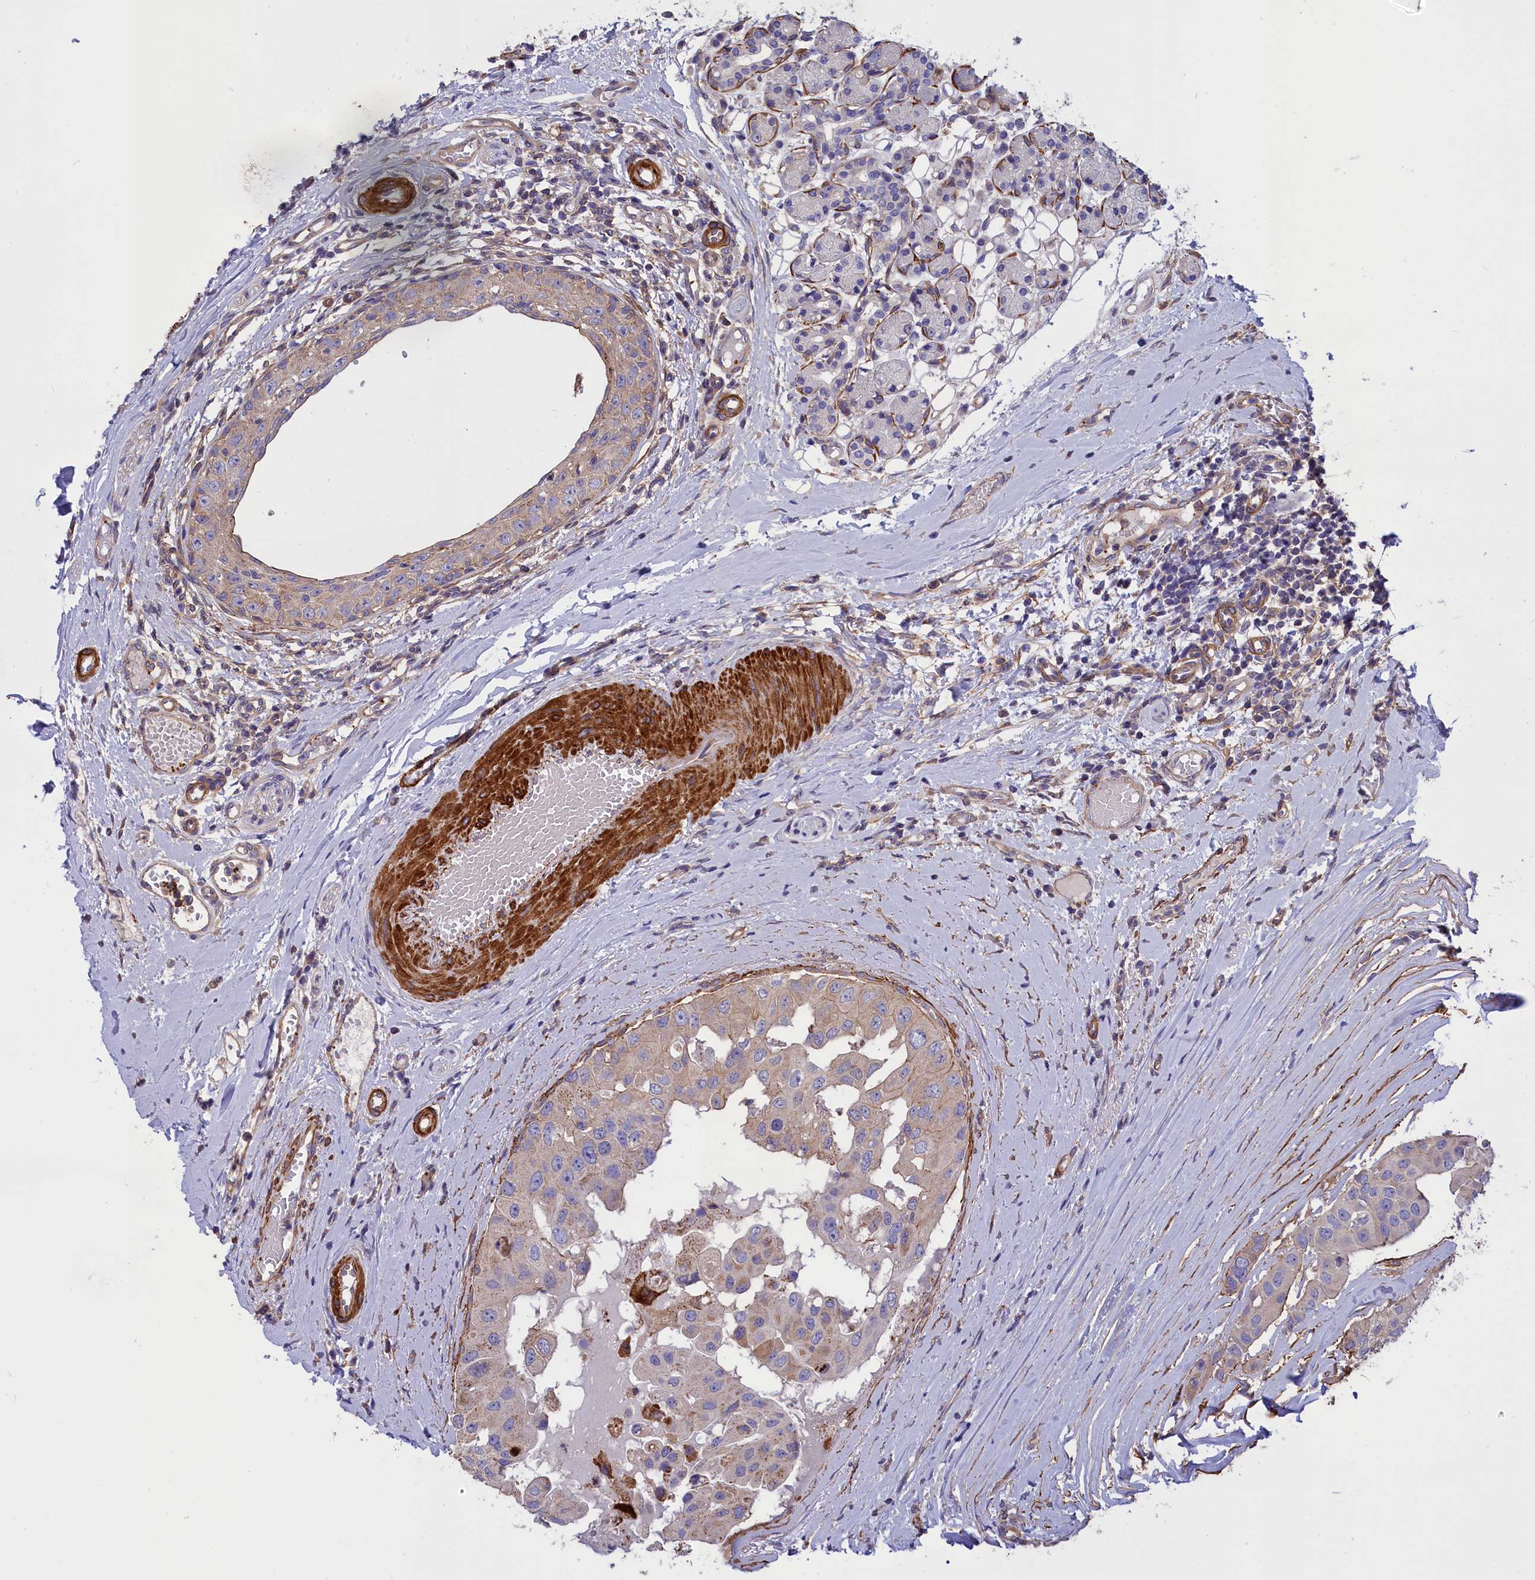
{"staining": {"intensity": "weak", "quantity": "<25%", "location": "cytoplasmic/membranous"}, "tissue": "head and neck cancer", "cell_type": "Tumor cells", "image_type": "cancer", "snomed": [{"axis": "morphology", "description": "Adenocarcinoma, NOS"}, {"axis": "morphology", "description": "Adenocarcinoma, metastatic, NOS"}, {"axis": "topography", "description": "Head-Neck"}], "caption": "This image is of metastatic adenocarcinoma (head and neck) stained with IHC to label a protein in brown with the nuclei are counter-stained blue. There is no staining in tumor cells.", "gene": "AMDHD2", "patient": {"sex": "male", "age": 75}}